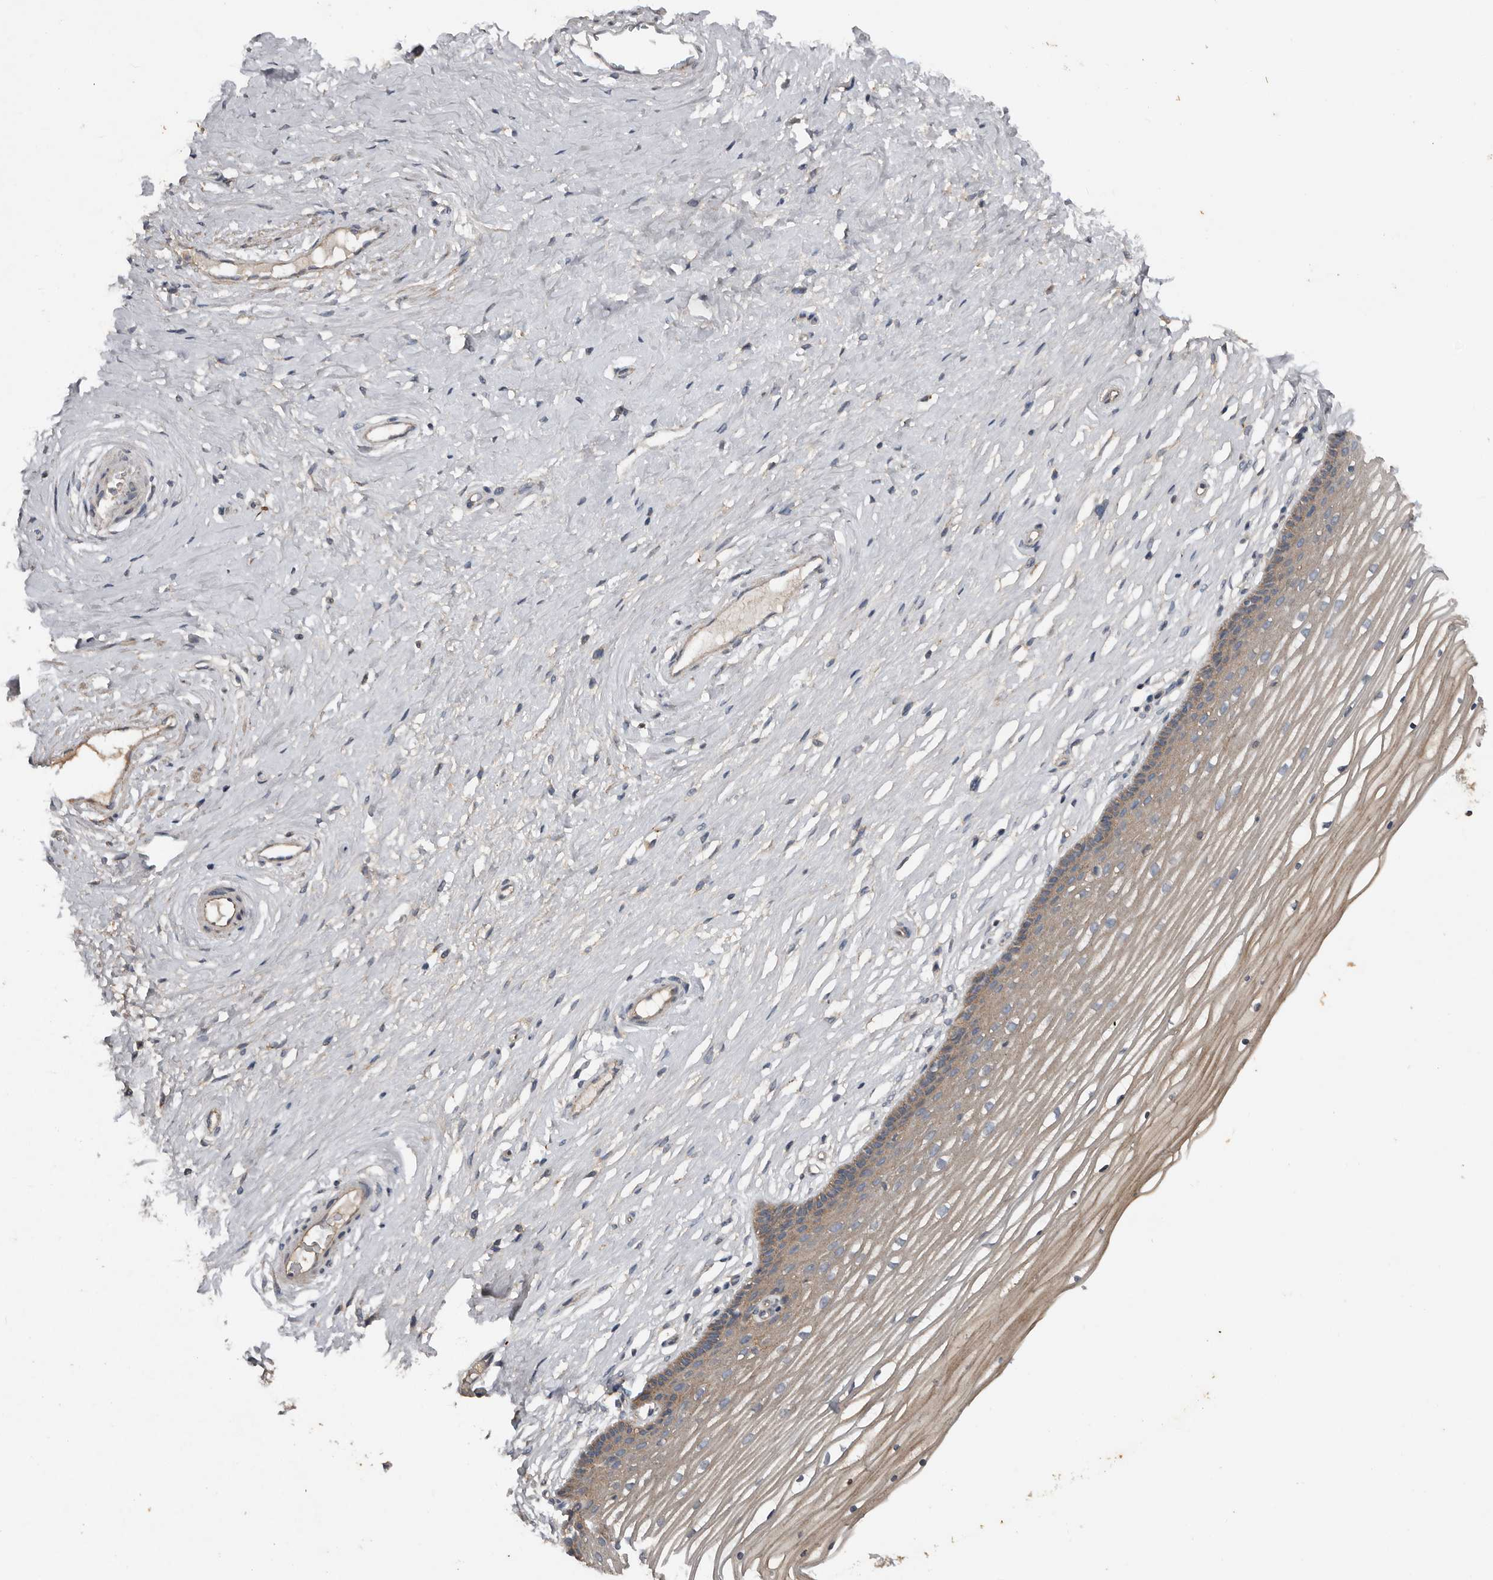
{"staining": {"intensity": "weak", "quantity": "25%-75%", "location": "cytoplasmic/membranous"}, "tissue": "vagina", "cell_type": "Squamous epithelial cells", "image_type": "normal", "snomed": [{"axis": "morphology", "description": "Normal tissue, NOS"}, {"axis": "topography", "description": "Vagina"}, {"axis": "topography", "description": "Cervix"}], "caption": "Benign vagina exhibits weak cytoplasmic/membranous positivity in about 25%-75% of squamous epithelial cells.", "gene": "HYAL4", "patient": {"sex": "female", "age": 40}}